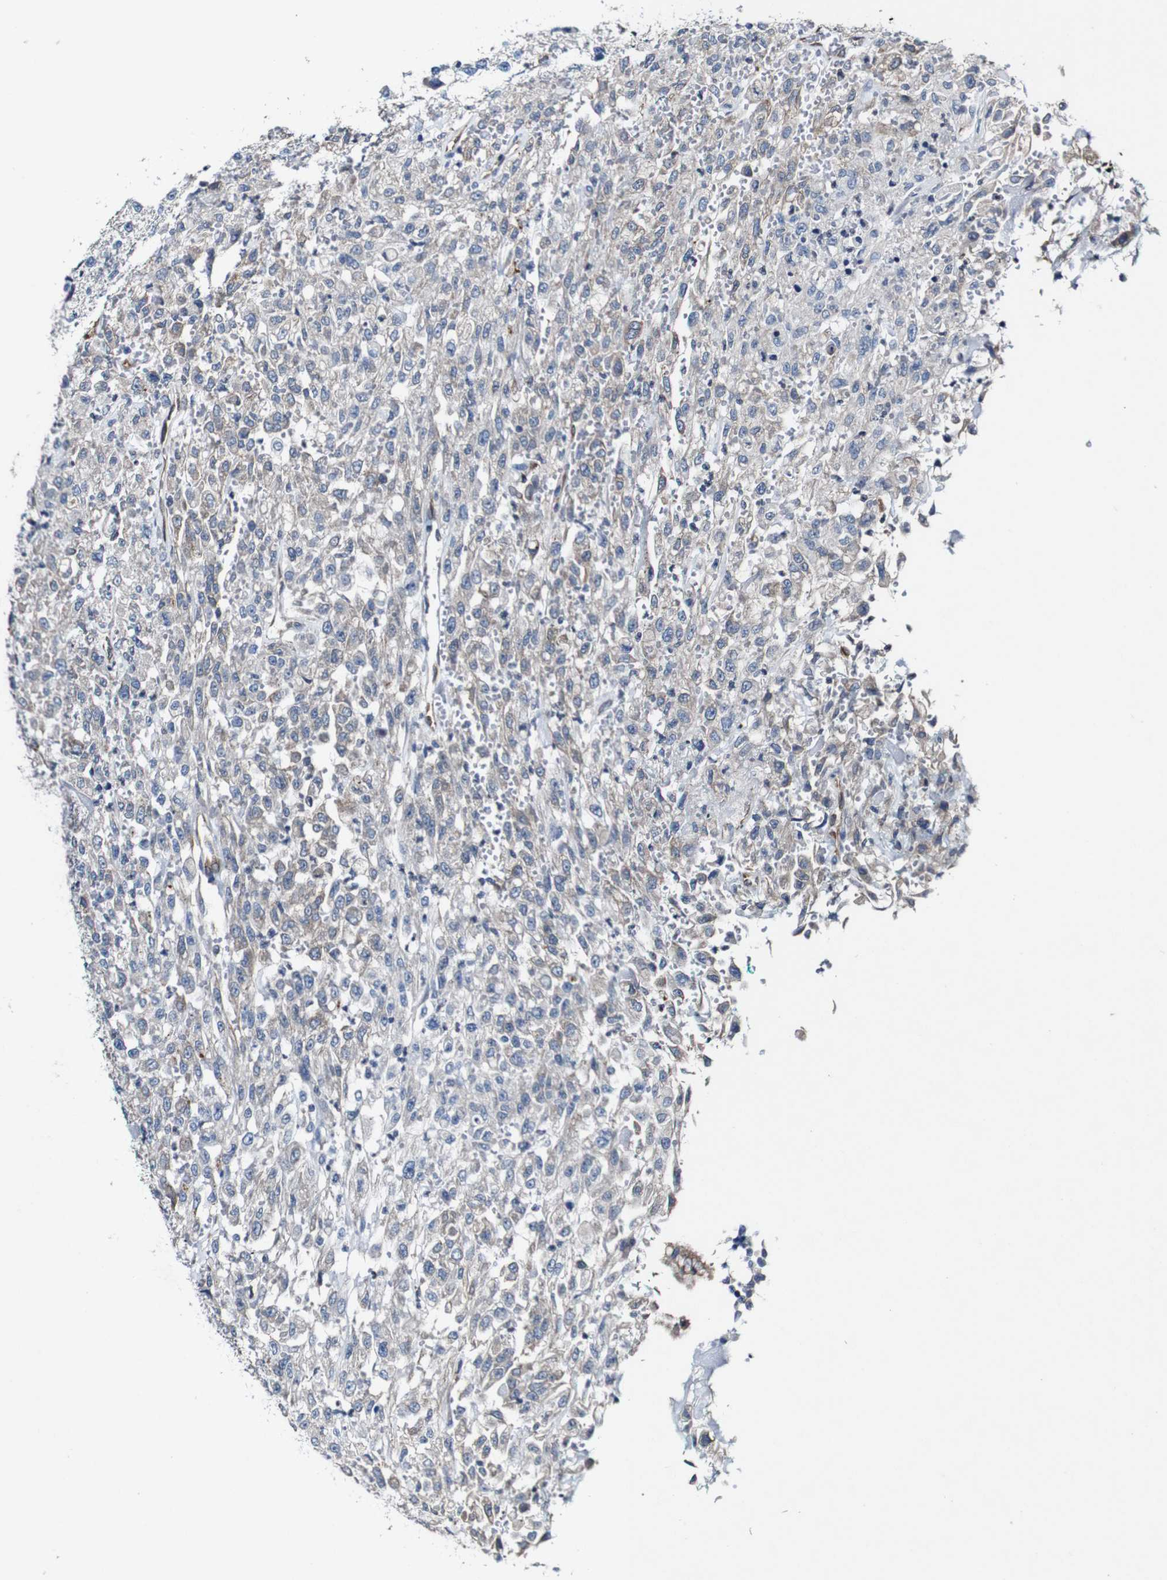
{"staining": {"intensity": "weak", "quantity": "<25%", "location": "cytoplasmic/membranous"}, "tissue": "urothelial cancer", "cell_type": "Tumor cells", "image_type": "cancer", "snomed": [{"axis": "morphology", "description": "Urothelial carcinoma, High grade"}, {"axis": "topography", "description": "Urinary bladder"}], "caption": "Image shows no significant protein staining in tumor cells of urothelial carcinoma (high-grade).", "gene": "GRAMD1A", "patient": {"sex": "male", "age": 46}}